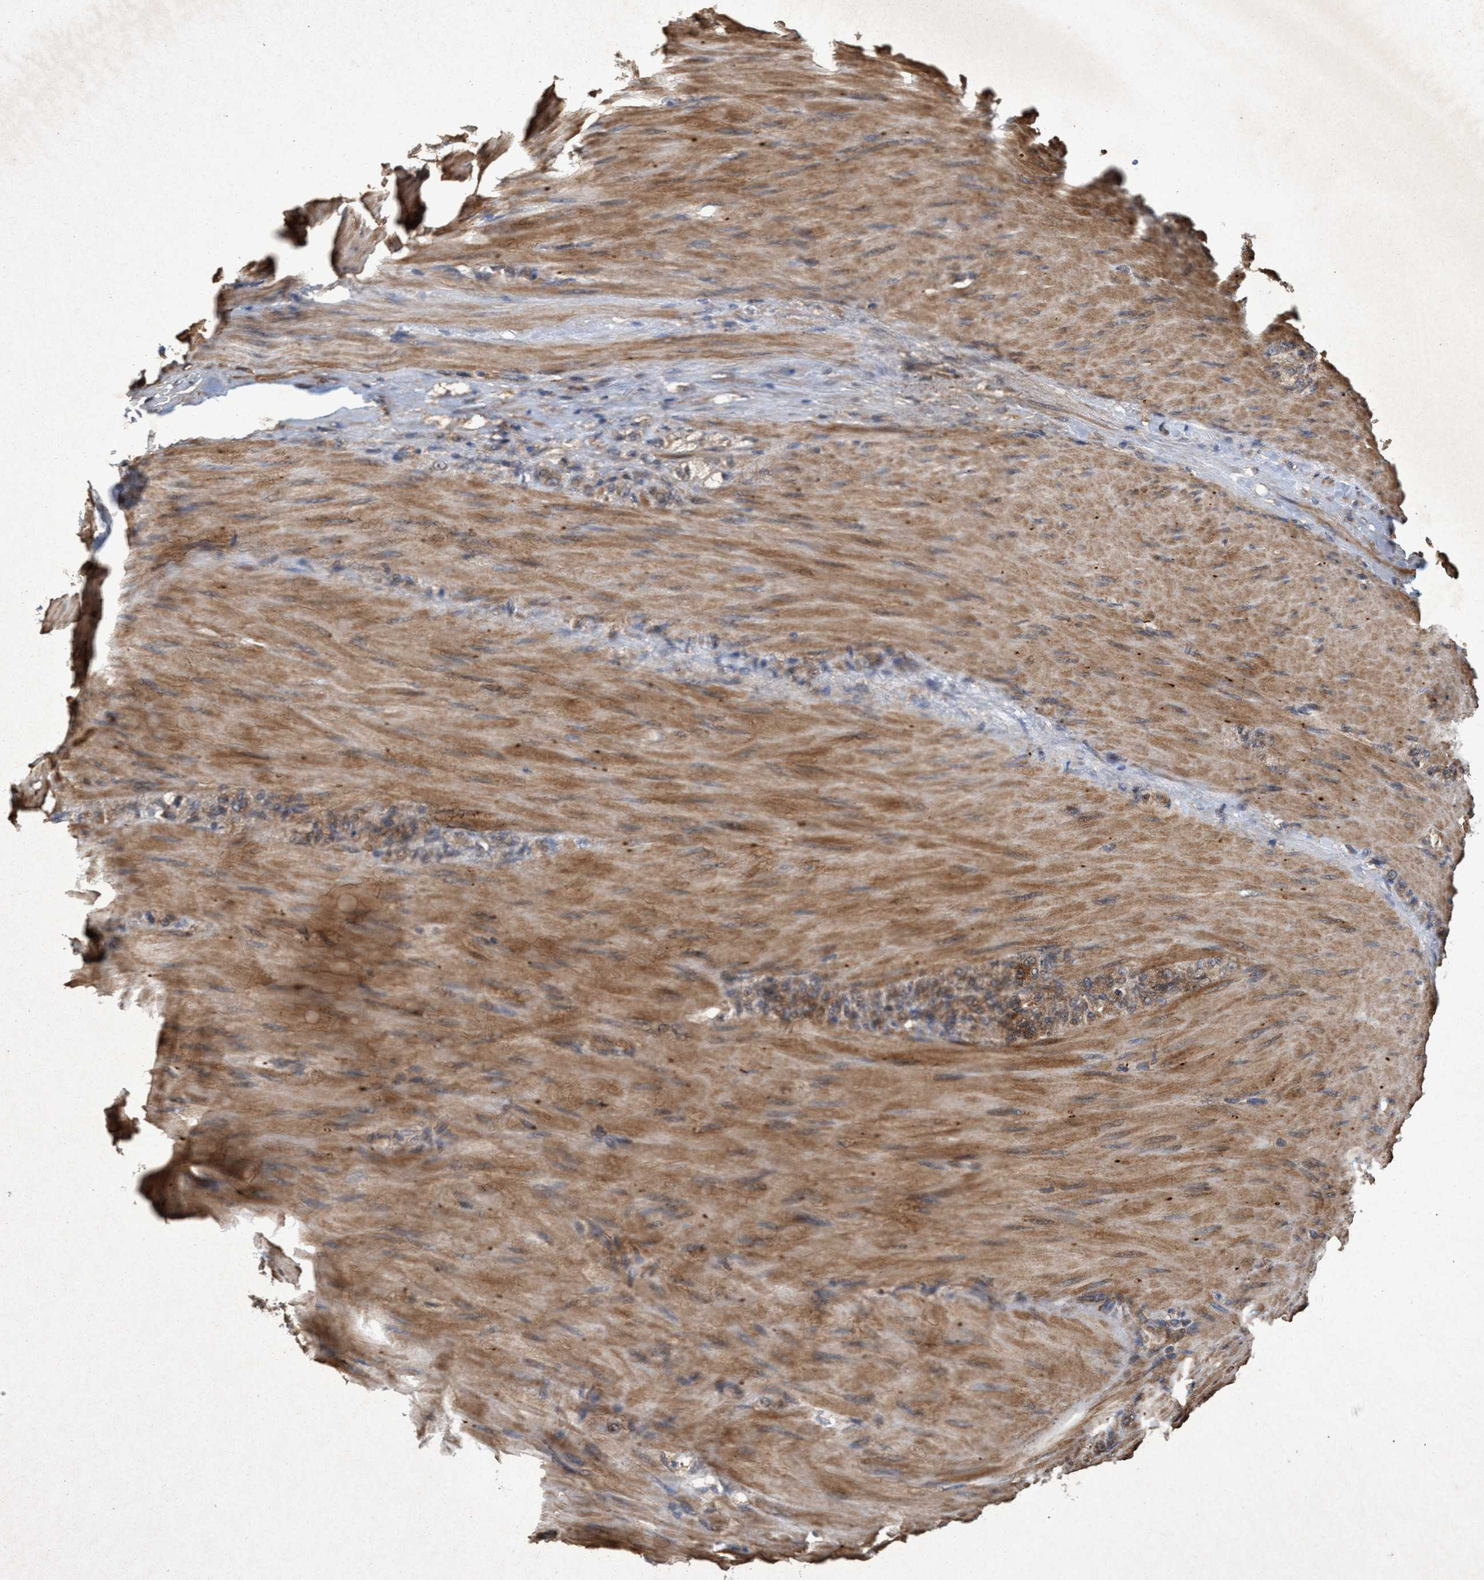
{"staining": {"intensity": "moderate", "quantity": ">75%", "location": "cytoplasmic/membranous"}, "tissue": "stomach cancer", "cell_type": "Tumor cells", "image_type": "cancer", "snomed": [{"axis": "morphology", "description": "Normal tissue, NOS"}, {"axis": "morphology", "description": "Adenocarcinoma, NOS"}, {"axis": "topography", "description": "Stomach"}], "caption": "Immunohistochemistry (IHC) staining of stomach cancer (adenocarcinoma), which reveals medium levels of moderate cytoplasmic/membranous staining in about >75% of tumor cells indicating moderate cytoplasmic/membranous protein staining. The staining was performed using DAB (3,3'-diaminobenzidine) (brown) for protein detection and nuclei were counterstained in hematoxylin (blue).", "gene": "CHMP6", "patient": {"sex": "male", "age": 82}}